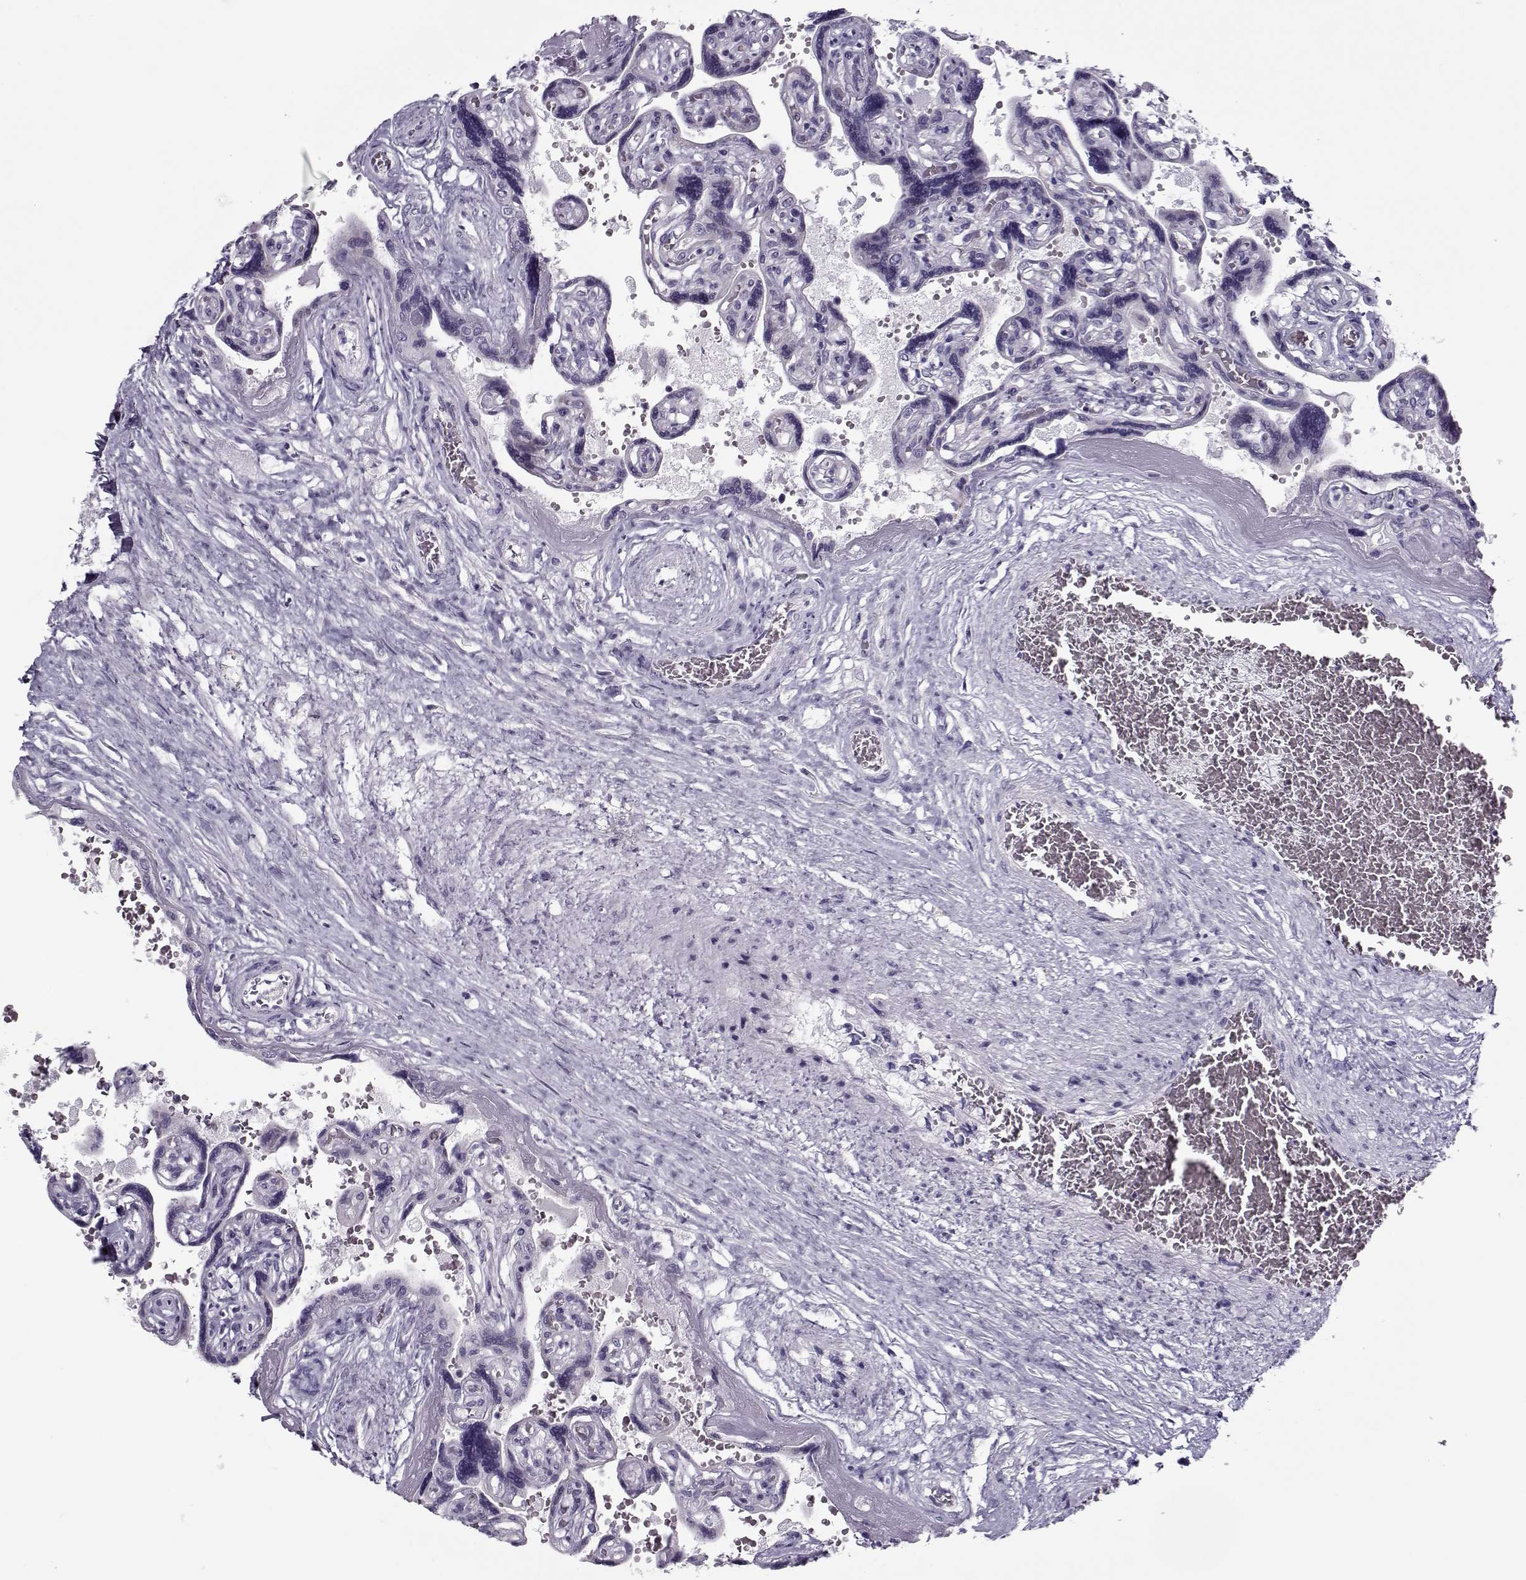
{"staining": {"intensity": "negative", "quantity": "none", "location": "none"}, "tissue": "placenta", "cell_type": "Decidual cells", "image_type": "normal", "snomed": [{"axis": "morphology", "description": "Normal tissue, NOS"}, {"axis": "topography", "description": "Placenta"}], "caption": "Photomicrograph shows no protein expression in decidual cells of unremarkable placenta.", "gene": "PP2D1", "patient": {"sex": "female", "age": 32}}